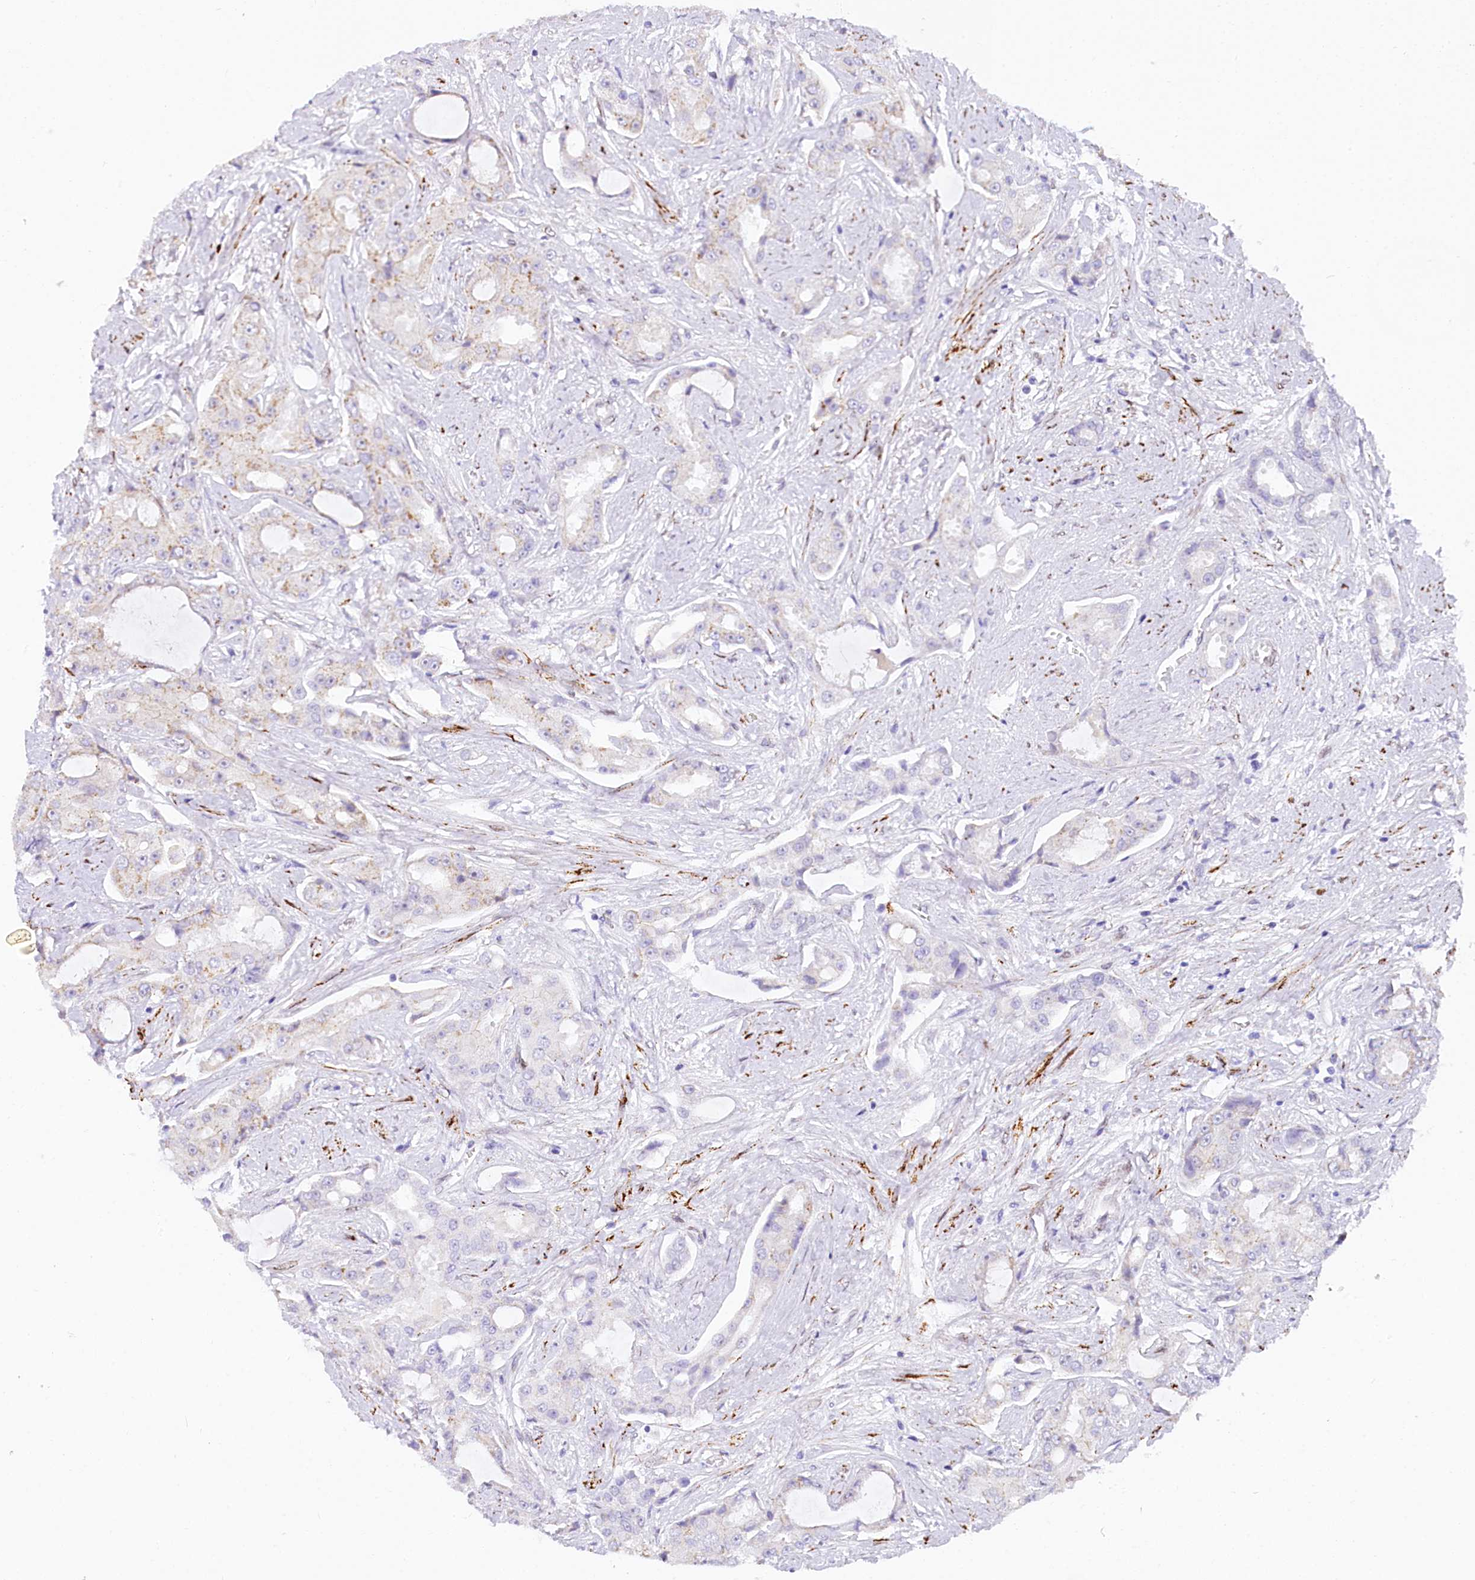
{"staining": {"intensity": "weak", "quantity": "<25%", "location": "cytoplasmic/membranous"}, "tissue": "prostate cancer", "cell_type": "Tumor cells", "image_type": "cancer", "snomed": [{"axis": "morphology", "description": "Adenocarcinoma, High grade"}, {"axis": "topography", "description": "Prostate"}], "caption": "Immunohistochemical staining of human prostate adenocarcinoma (high-grade) displays no significant positivity in tumor cells. (Immunohistochemistry, brightfield microscopy, high magnification).", "gene": "PPIP5K2", "patient": {"sex": "male", "age": 73}}